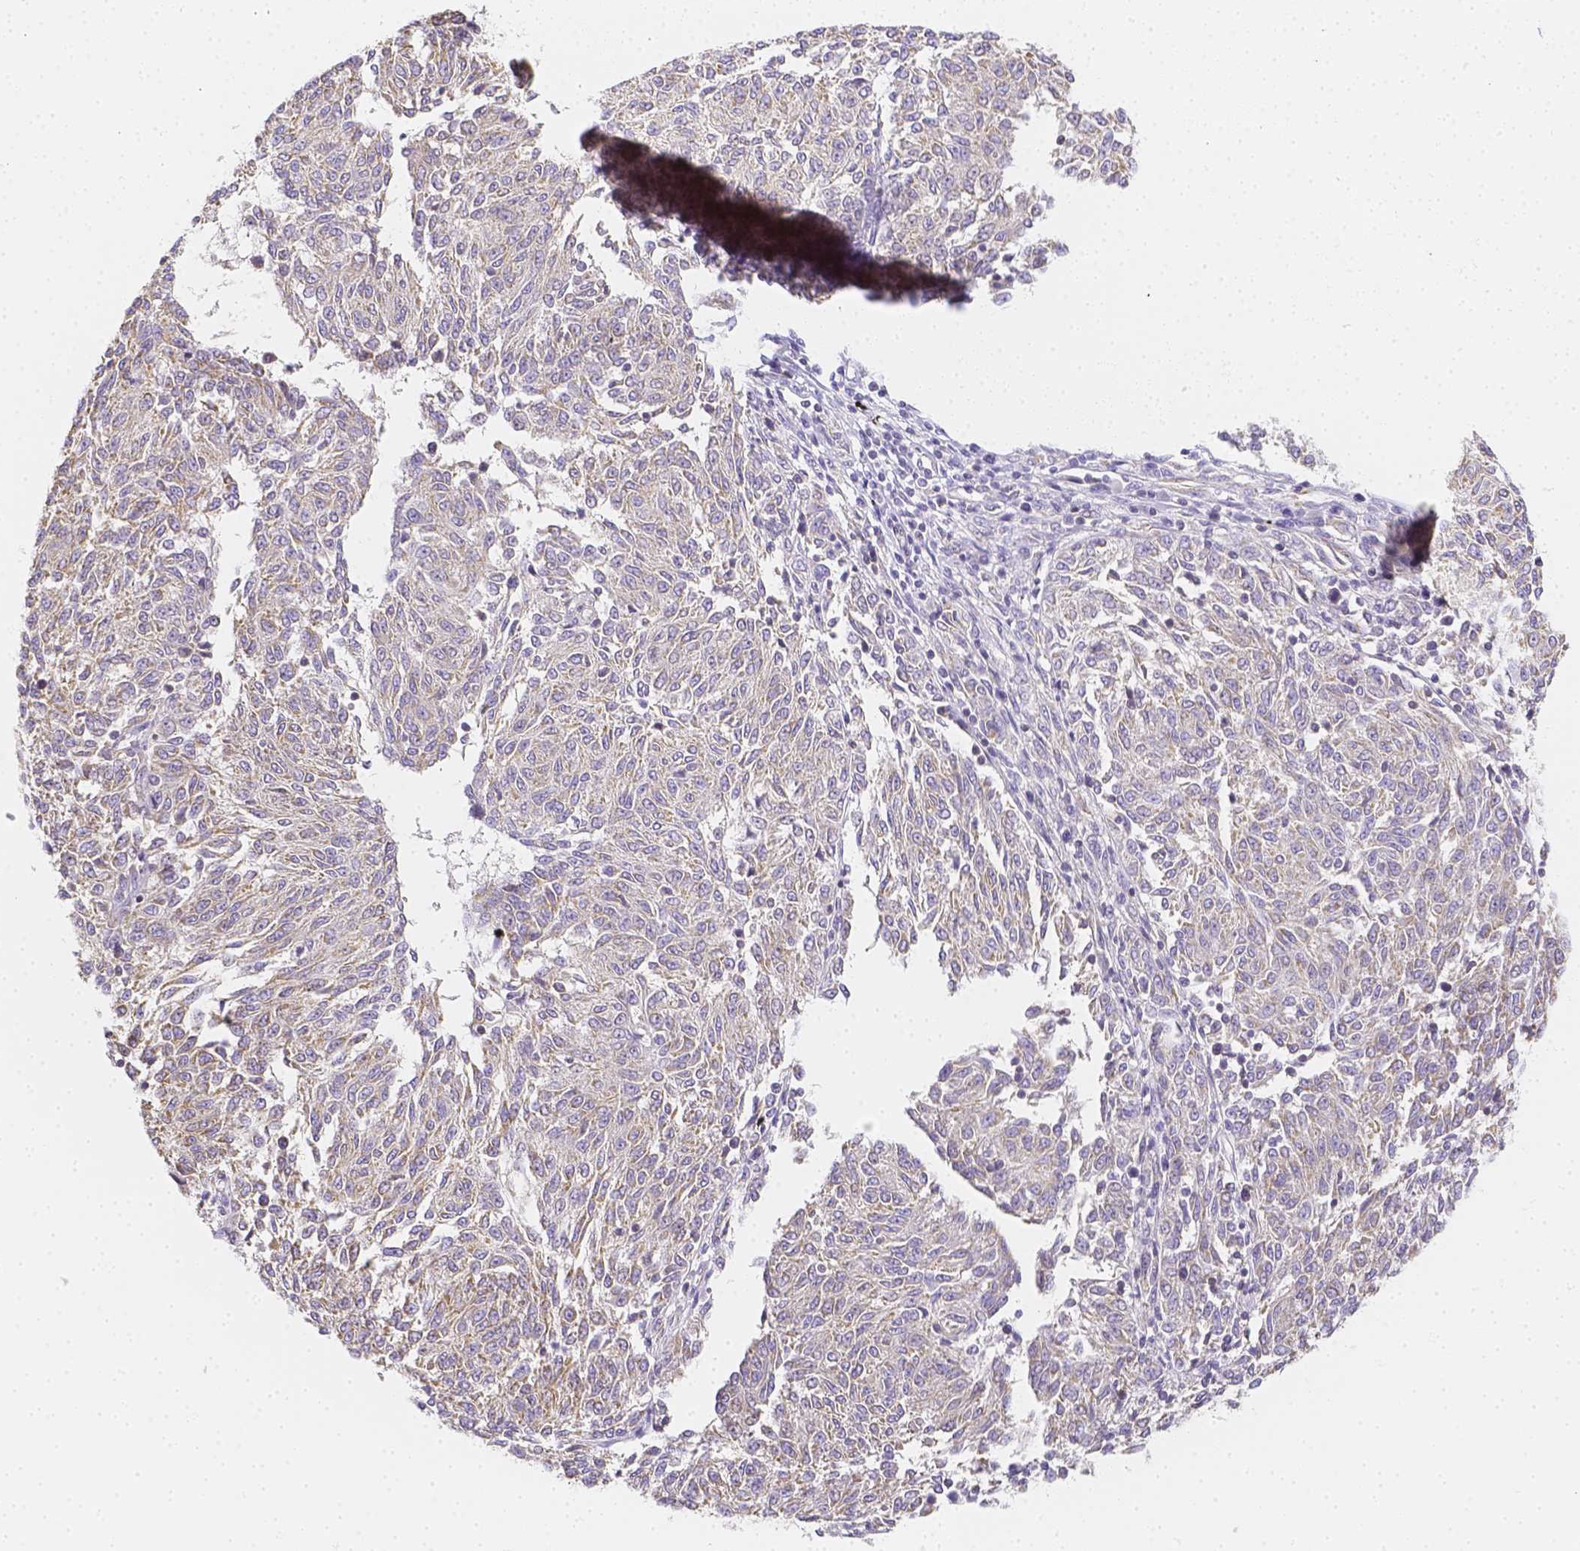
{"staining": {"intensity": "weak", "quantity": "<25%", "location": "cytoplasmic/membranous"}, "tissue": "melanoma", "cell_type": "Tumor cells", "image_type": "cancer", "snomed": [{"axis": "morphology", "description": "Malignant melanoma, NOS"}, {"axis": "topography", "description": "Skin"}], "caption": "A high-resolution micrograph shows immunohistochemistry staining of melanoma, which reveals no significant staining in tumor cells. (DAB immunohistochemistry (IHC) visualized using brightfield microscopy, high magnification).", "gene": "ASAH2", "patient": {"sex": "female", "age": 72}}